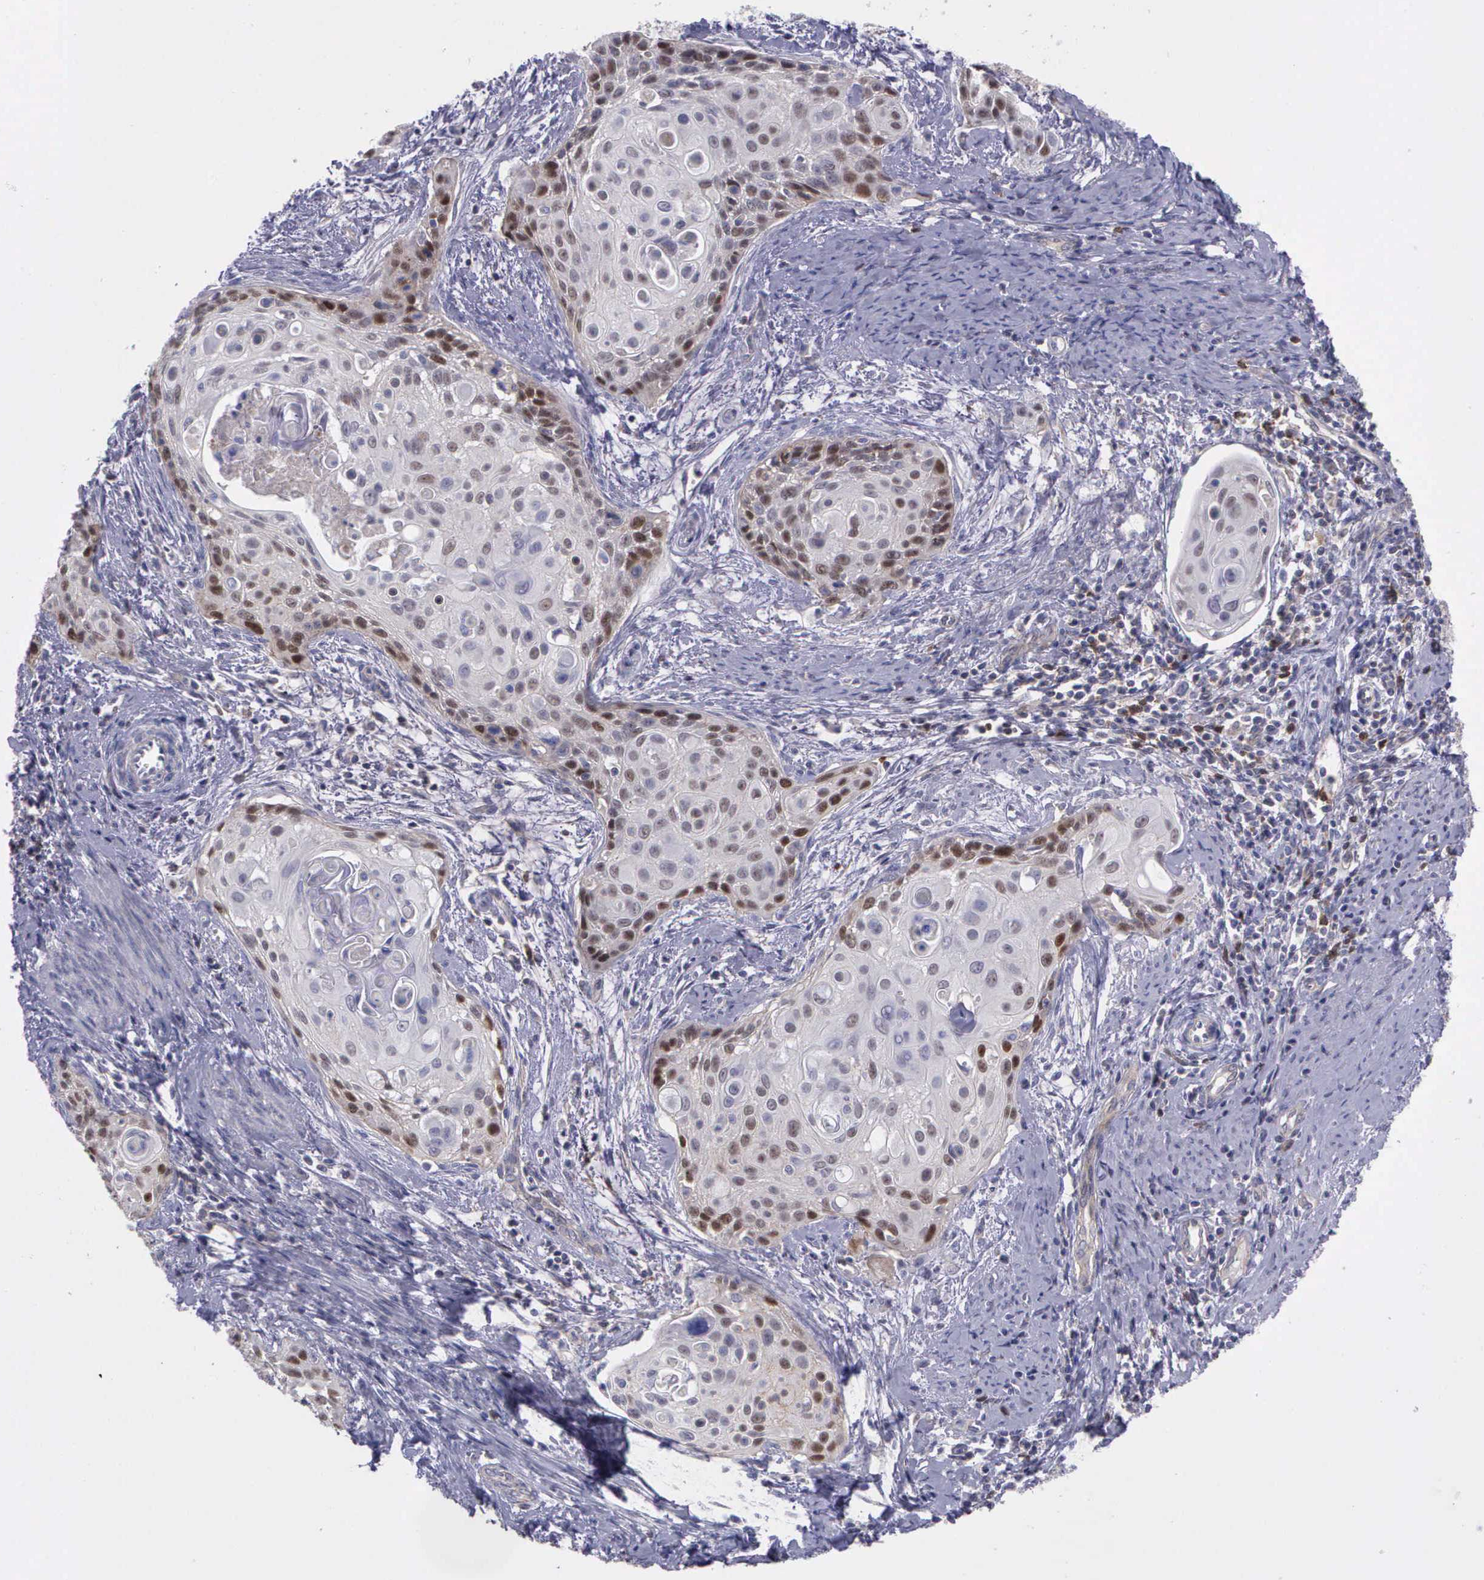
{"staining": {"intensity": "moderate", "quantity": "<25%", "location": "nuclear"}, "tissue": "cervical cancer", "cell_type": "Tumor cells", "image_type": "cancer", "snomed": [{"axis": "morphology", "description": "Squamous cell carcinoma, NOS"}, {"axis": "topography", "description": "Cervix"}], "caption": "Cervical squamous cell carcinoma stained for a protein reveals moderate nuclear positivity in tumor cells. (IHC, brightfield microscopy, high magnification).", "gene": "MICAL3", "patient": {"sex": "female", "age": 33}}